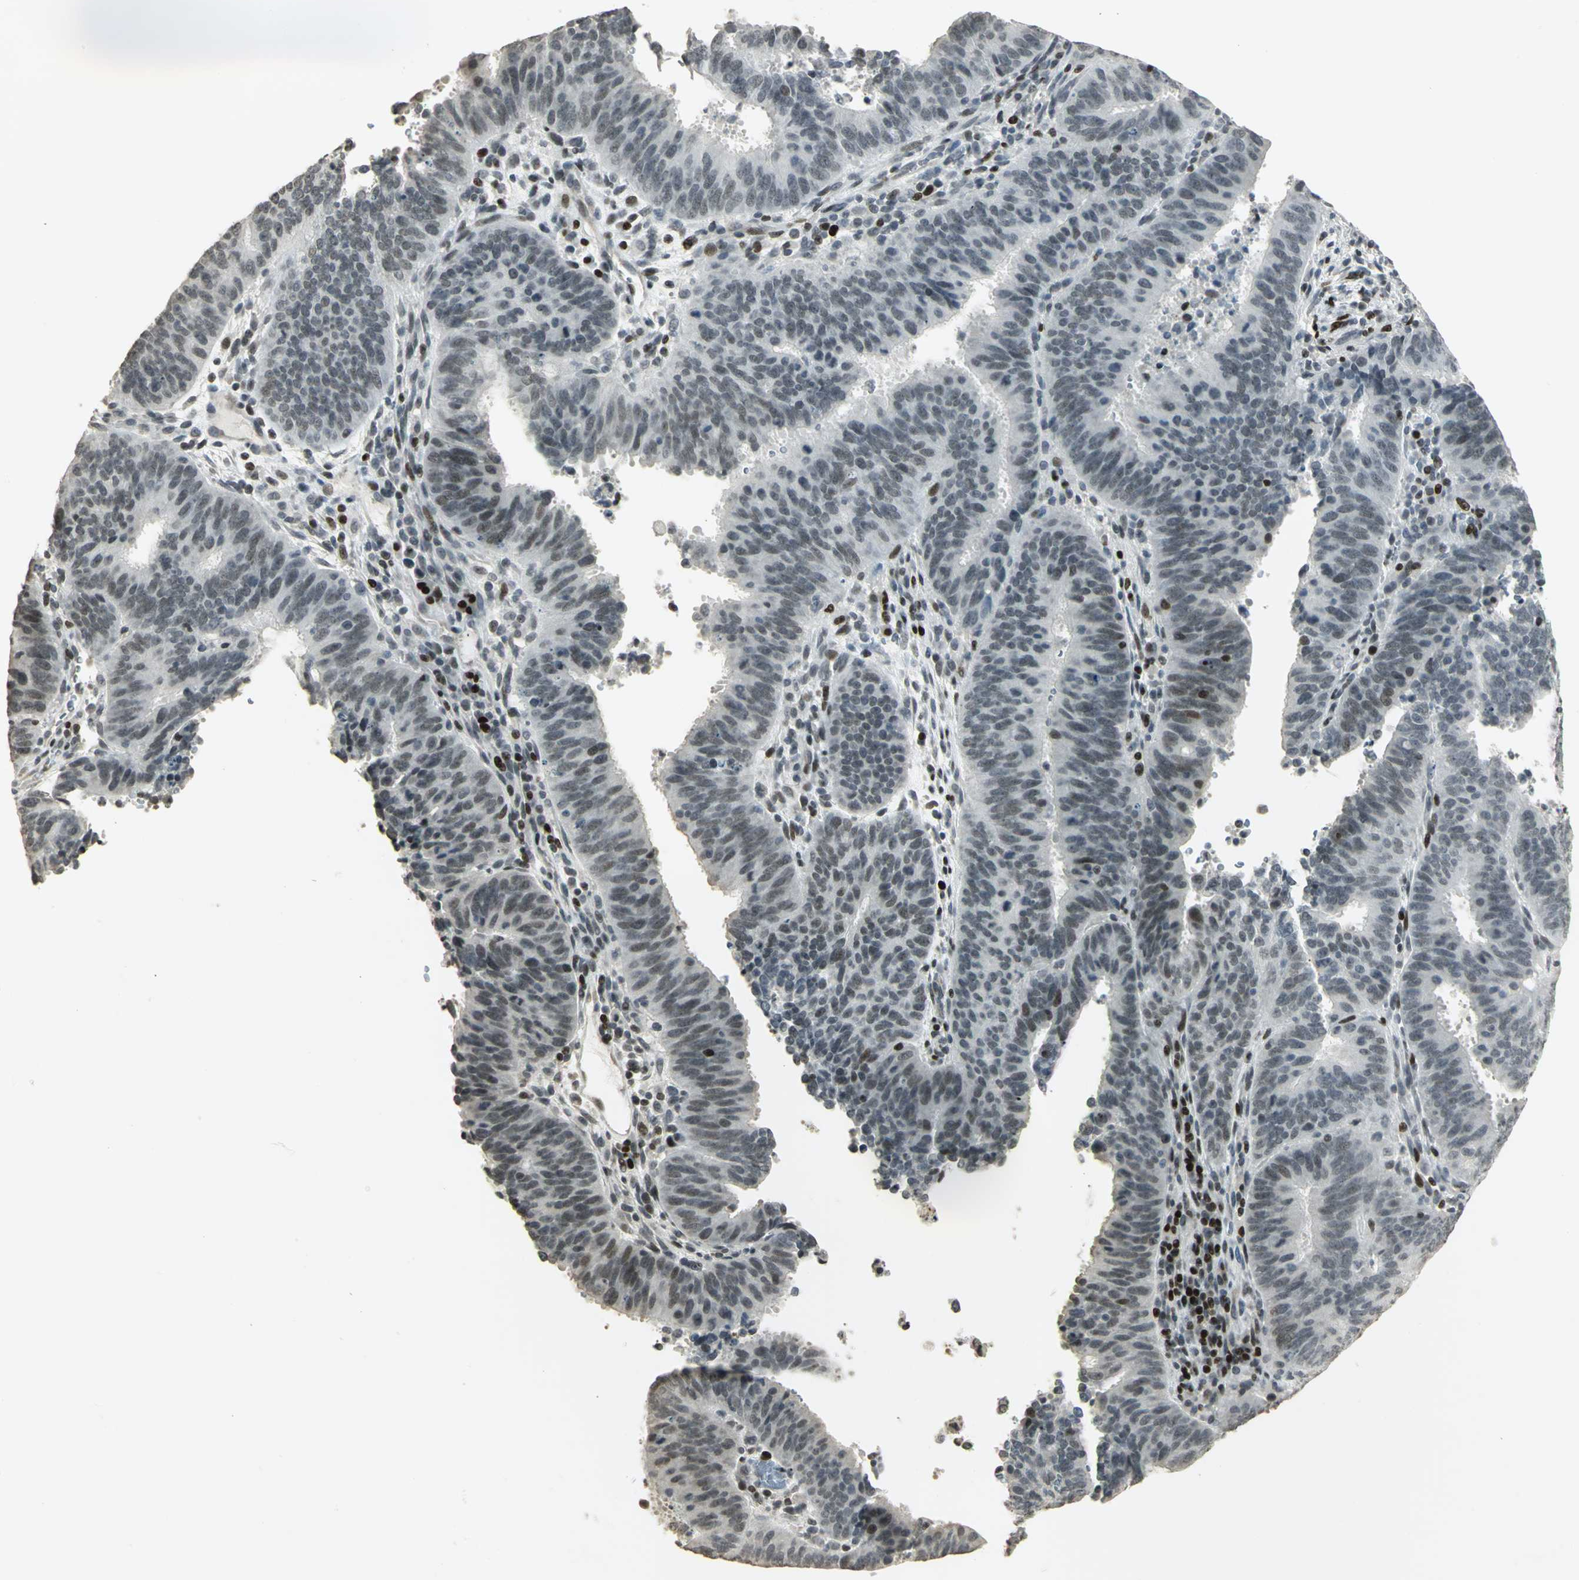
{"staining": {"intensity": "weak", "quantity": "<25%", "location": "nuclear"}, "tissue": "cervical cancer", "cell_type": "Tumor cells", "image_type": "cancer", "snomed": [{"axis": "morphology", "description": "Adenocarcinoma, NOS"}, {"axis": "topography", "description": "Cervix"}], "caption": "An immunohistochemistry (IHC) photomicrograph of cervical adenocarcinoma is shown. There is no staining in tumor cells of cervical adenocarcinoma. (DAB (3,3'-diaminobenzidine) immunohistochemistry (IHC) with hematoxylin counter stain).", "gene": "KDM1A", "patient": {"sex": "female", "age": 44}}